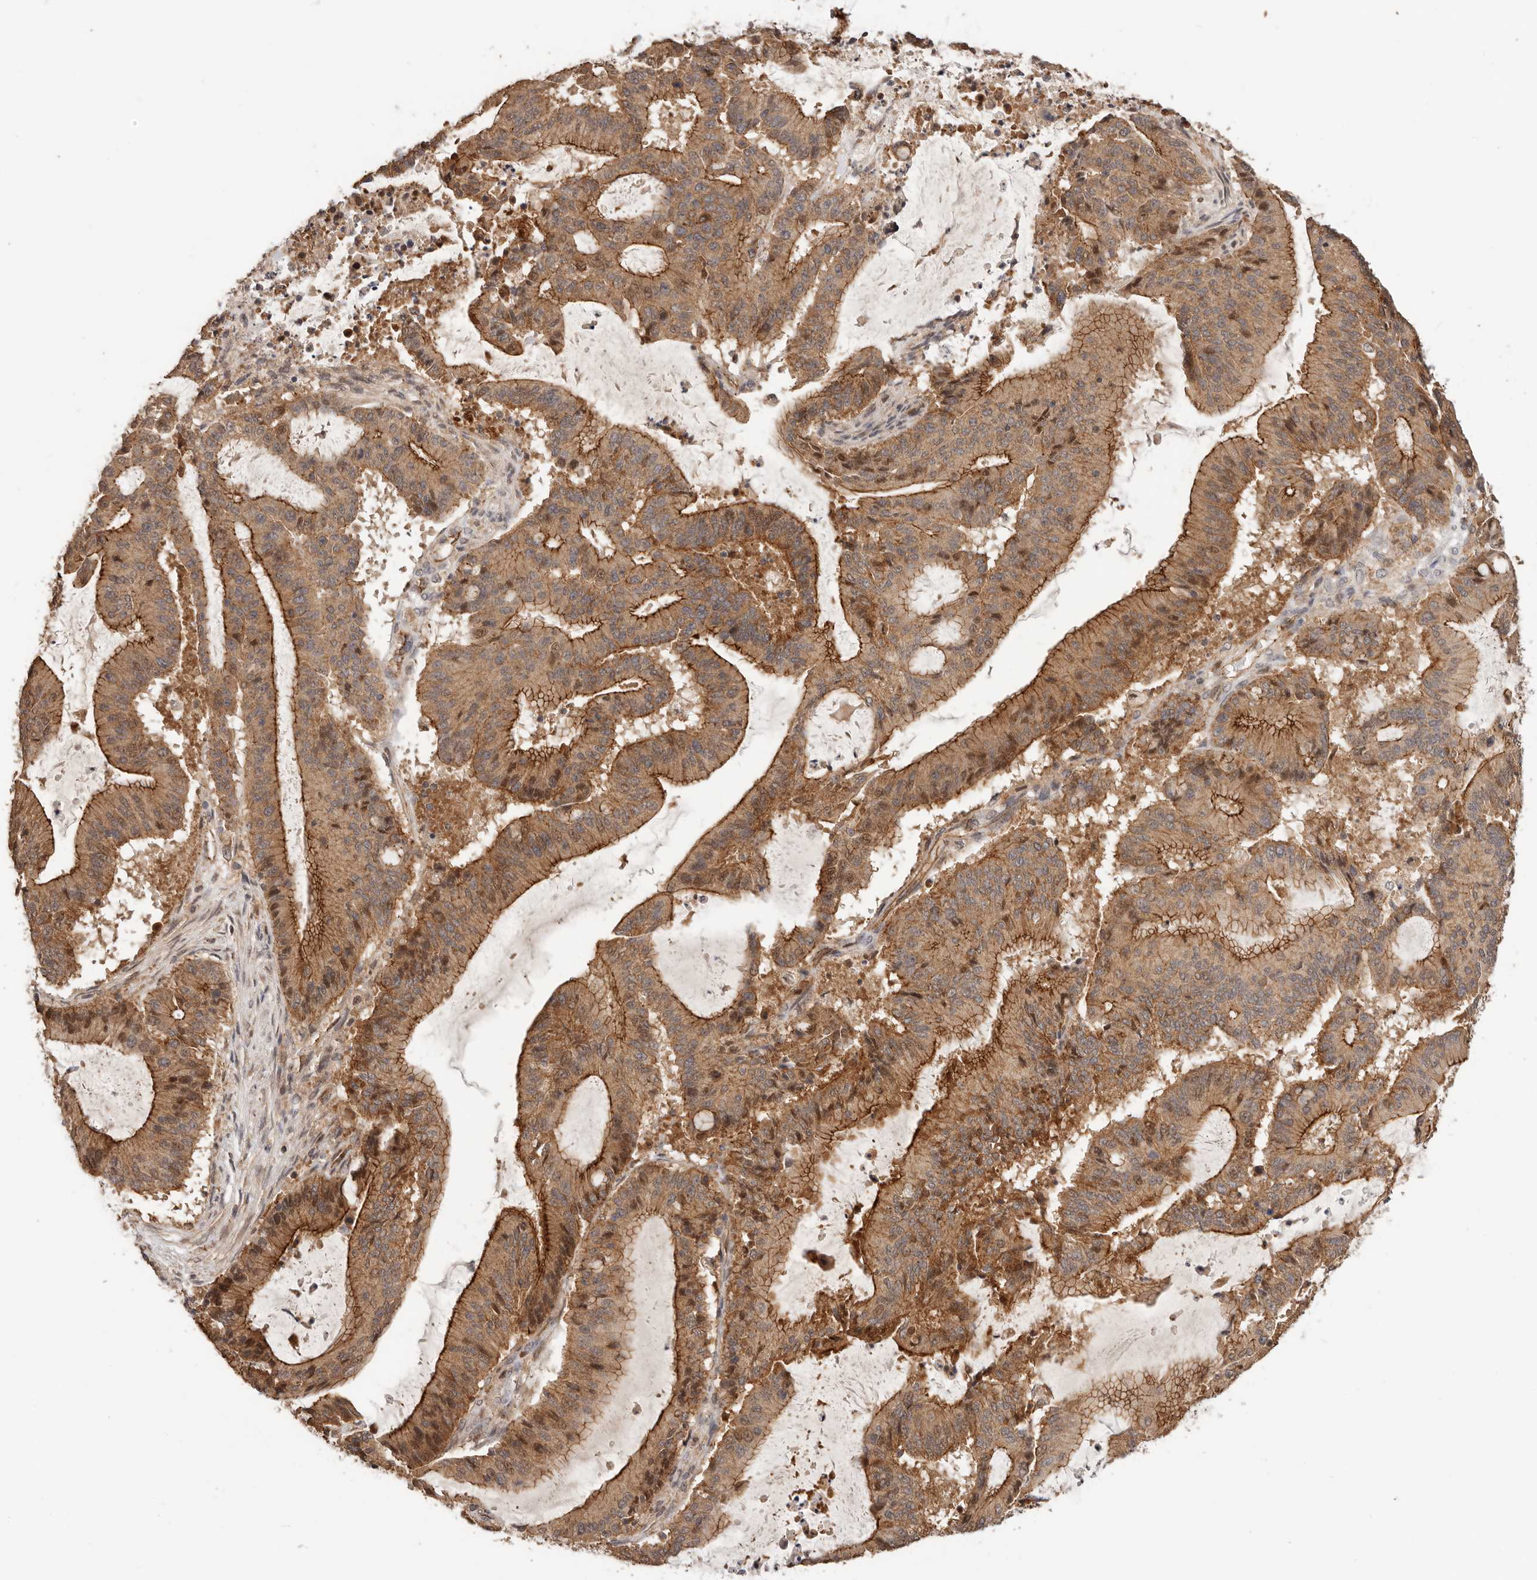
{"staining": {"intensity": "moderate", "quantity": ">75%", "location": "cytoplasmic/membranous"}, "tissue": "liver cancer", "cell_type": "Tumor cells", "image_type": "cancer", "snomed": [{"axis": "morphology", "description": "Normal tissue, NOS"}, {"axis": "morphology", "description": "Cholangiocarcinoma"}, {"axis": "topography", "description": "Liver"}, {"axis": "topography", "description": "Peripheral nerve tissue"}], "caption": "A brown stain shows moderate cytoplasmic/membranous staining of a protein in cholangiocarcinoma (liver) tumor cells.", "gene": "AFDN", "patient": {"sex": "female", "age": 73}}